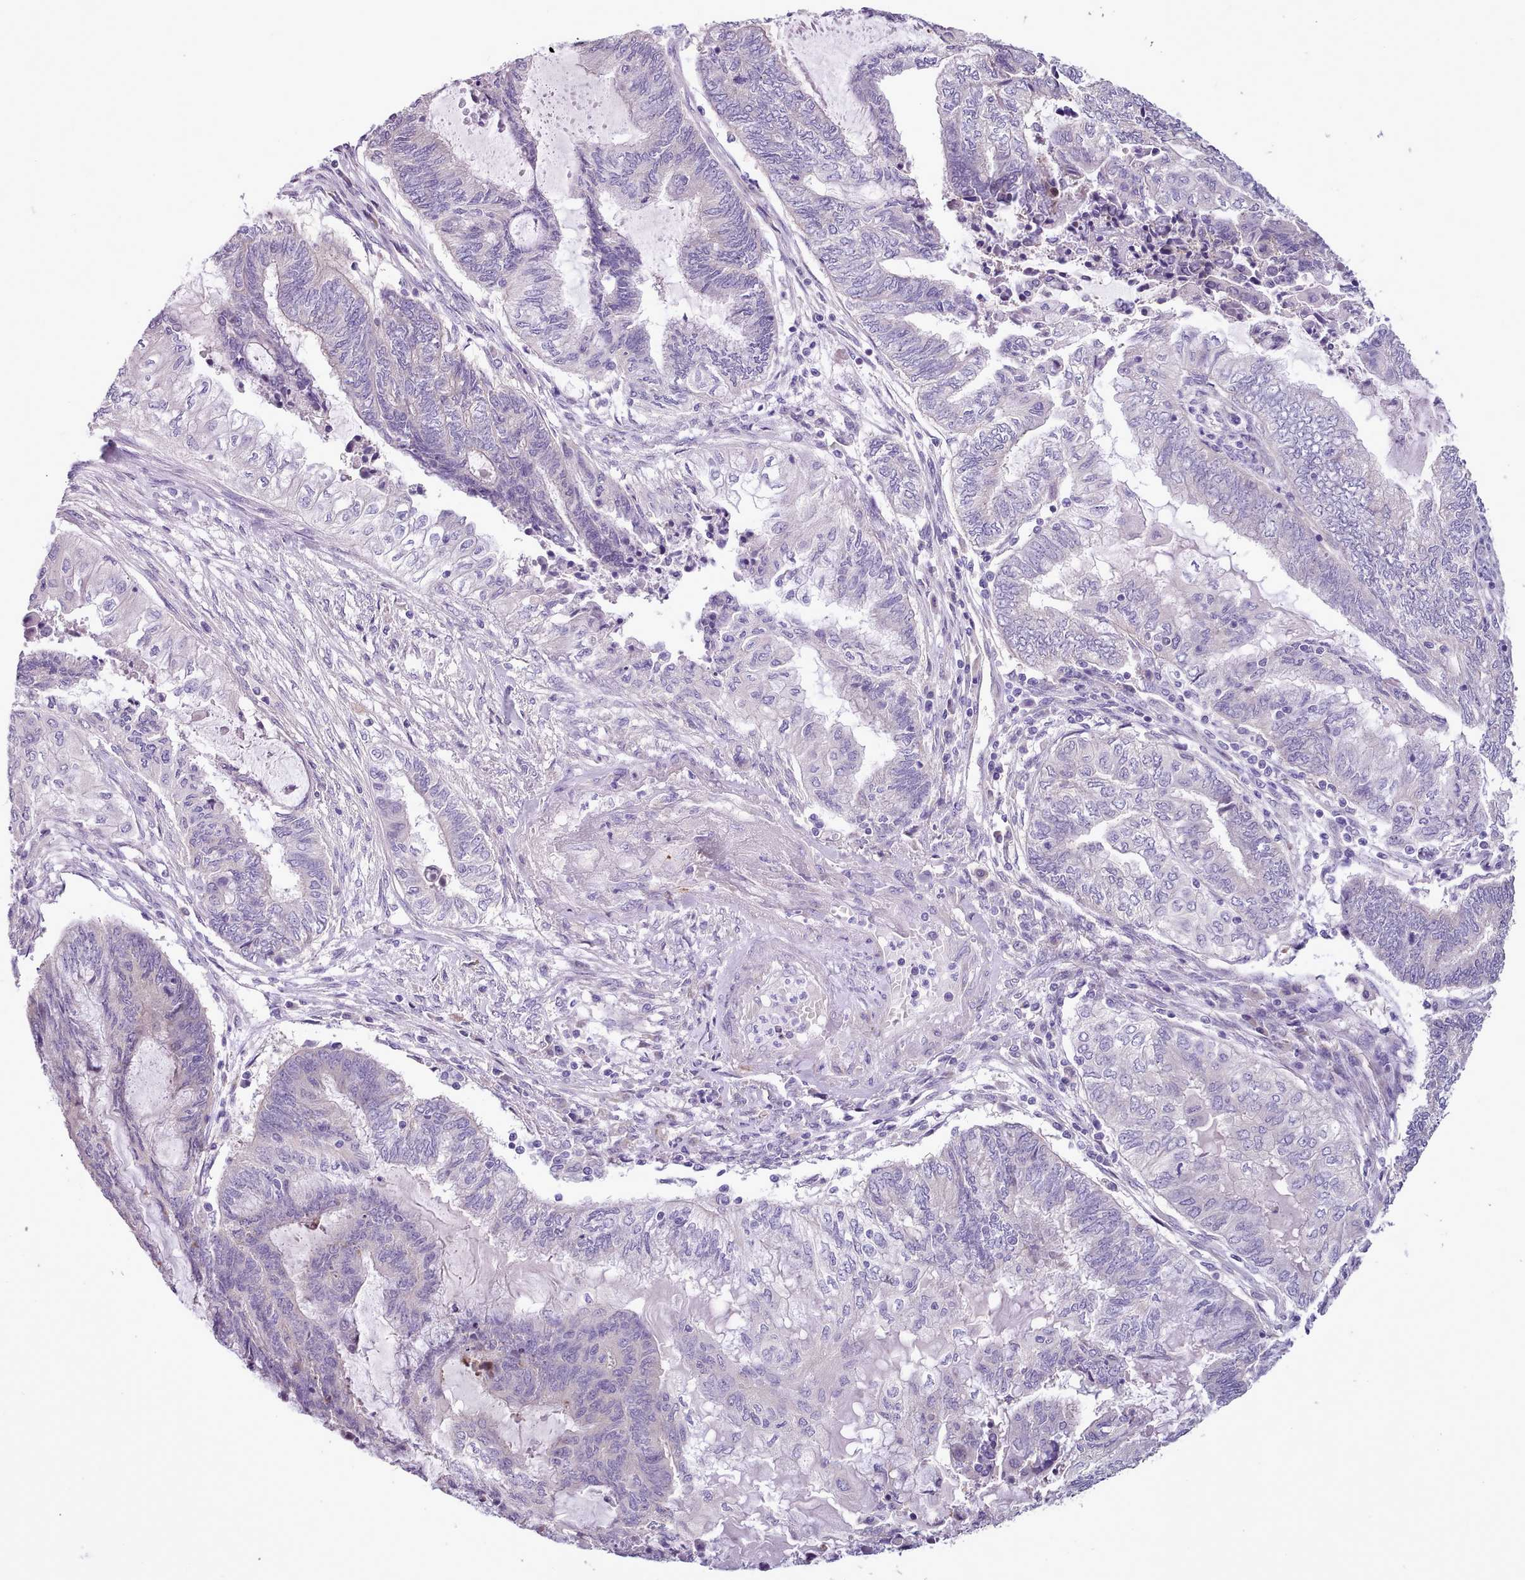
{"staining": {"intensity": "negative", "quantity": "none", "location": "none"}, "tissue": "endometrial cancer", "cell_type": "Tumor cells", "image_type": "cancer", "snomed": [{"axis": "morphology", "description": "Adenocarcinoma, NOS"}, {"axis": "topography", "description": "Uterus"}, {"axis": "topography", "description": "Endometrium"}], "caption": "The histopathology image displays no staining of tumor cells in endometrial cancer.", "gene": "SETX", "patient": {"sex": "female", "age": 70}}